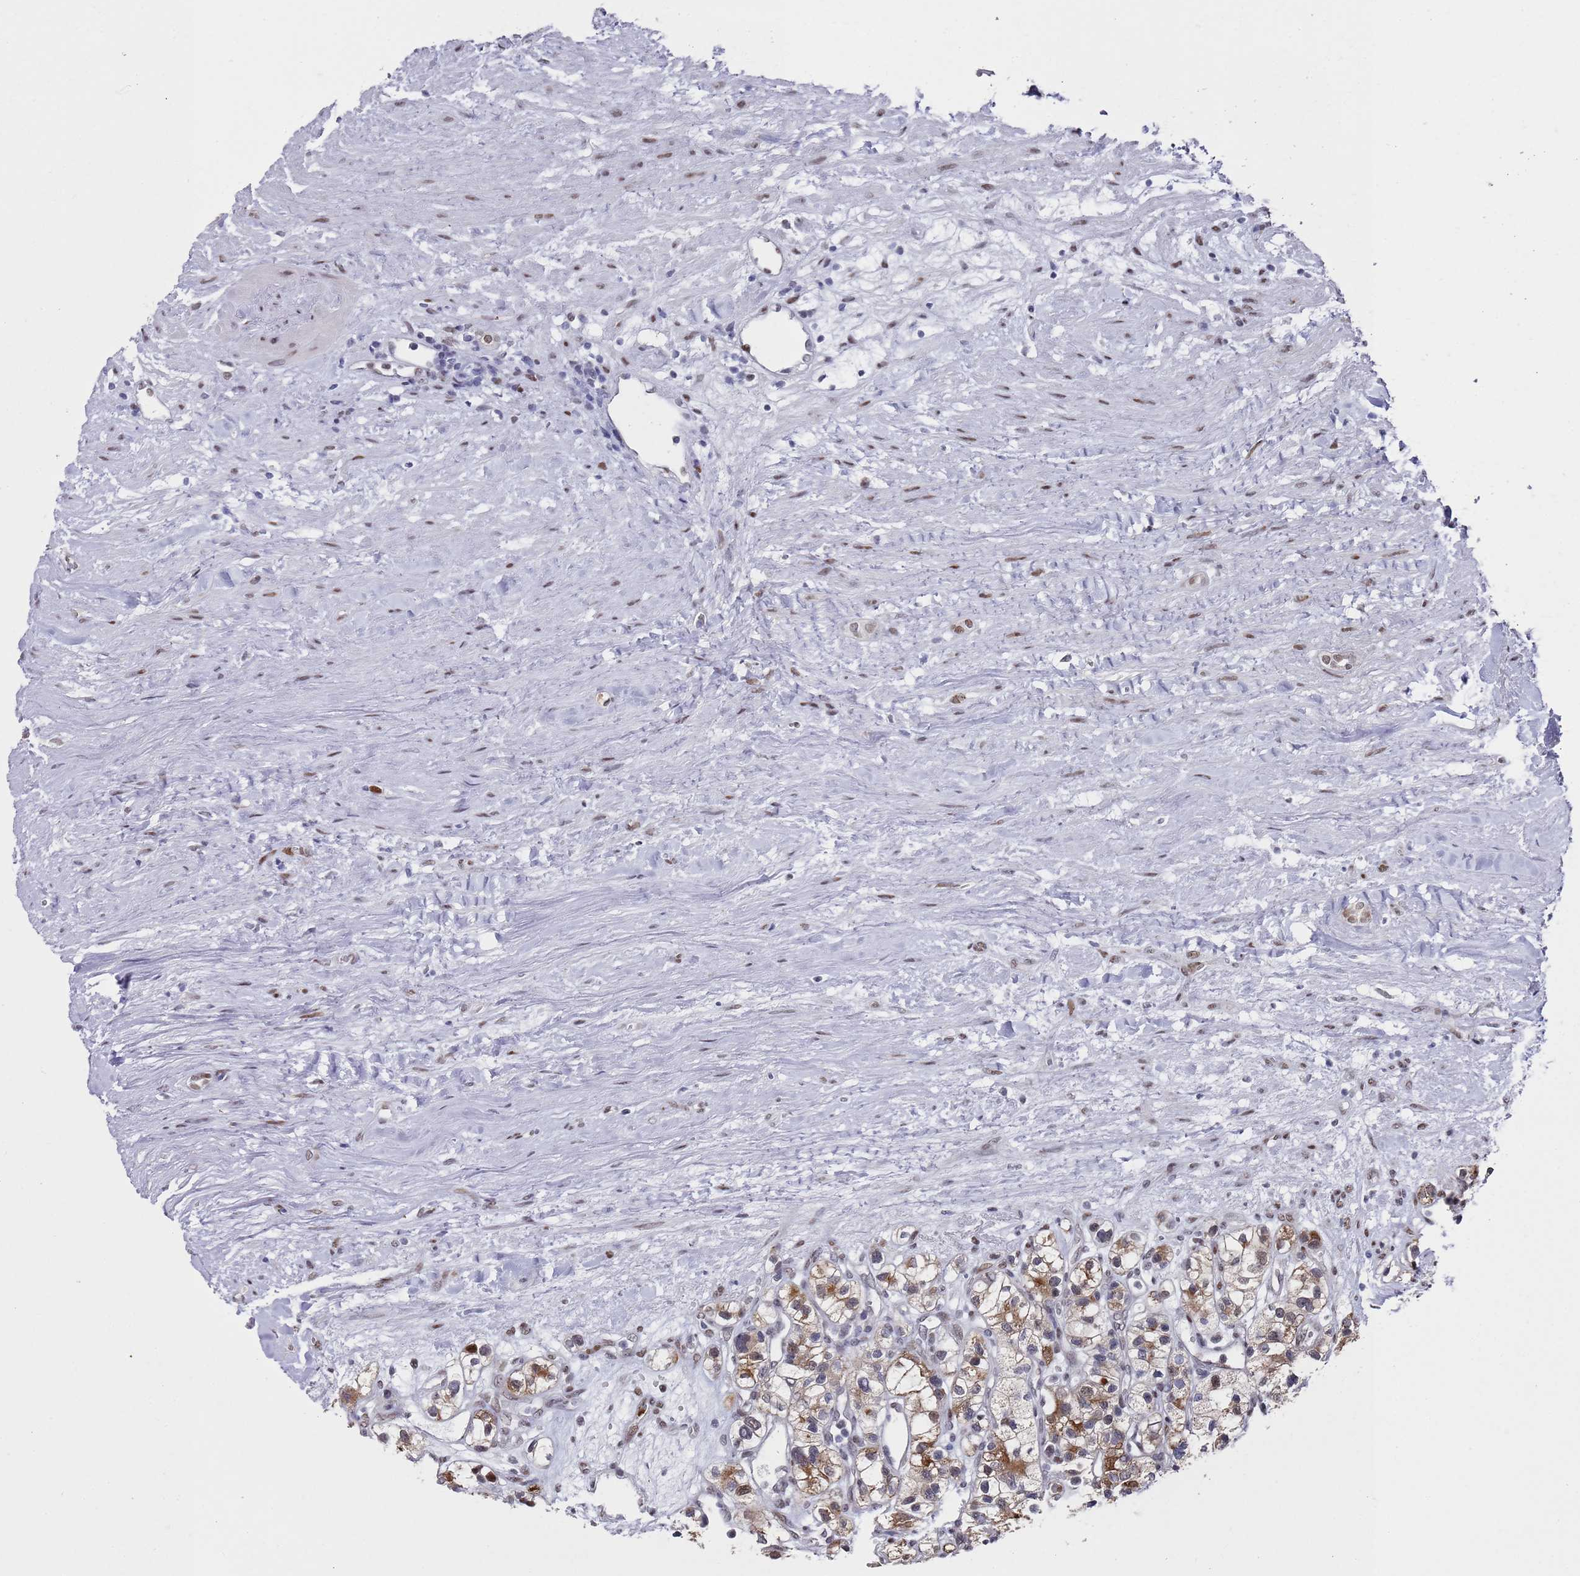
{"staining": {"intensity": "moderate", "quantity": "25%-75%", "location": "cytoplasmic/membranous,nuclear"}, "tissue": "renal cancer", "cell_type": "Tumor cells", "image_type": "cancer", "snomed": [{"axis": "morphology", "description": "Adenocarcinoma, NOS"}, {"axis": "topography", "description": "Kidney"}], "caption": "A medium amount of moderate cytoplasmic/membranous and nuclear positivity is identified in about 25%-75% of tumor cells in adenocarcinoma (renal) tissue. (Stains: DAB (3,3'-diaminobenzidine) in brown, nuclei in blue, Microscopy: brightfield microscopy at high magnification).", "gene": "COPS6", "patient": {"sex": "female", "age": 57}}